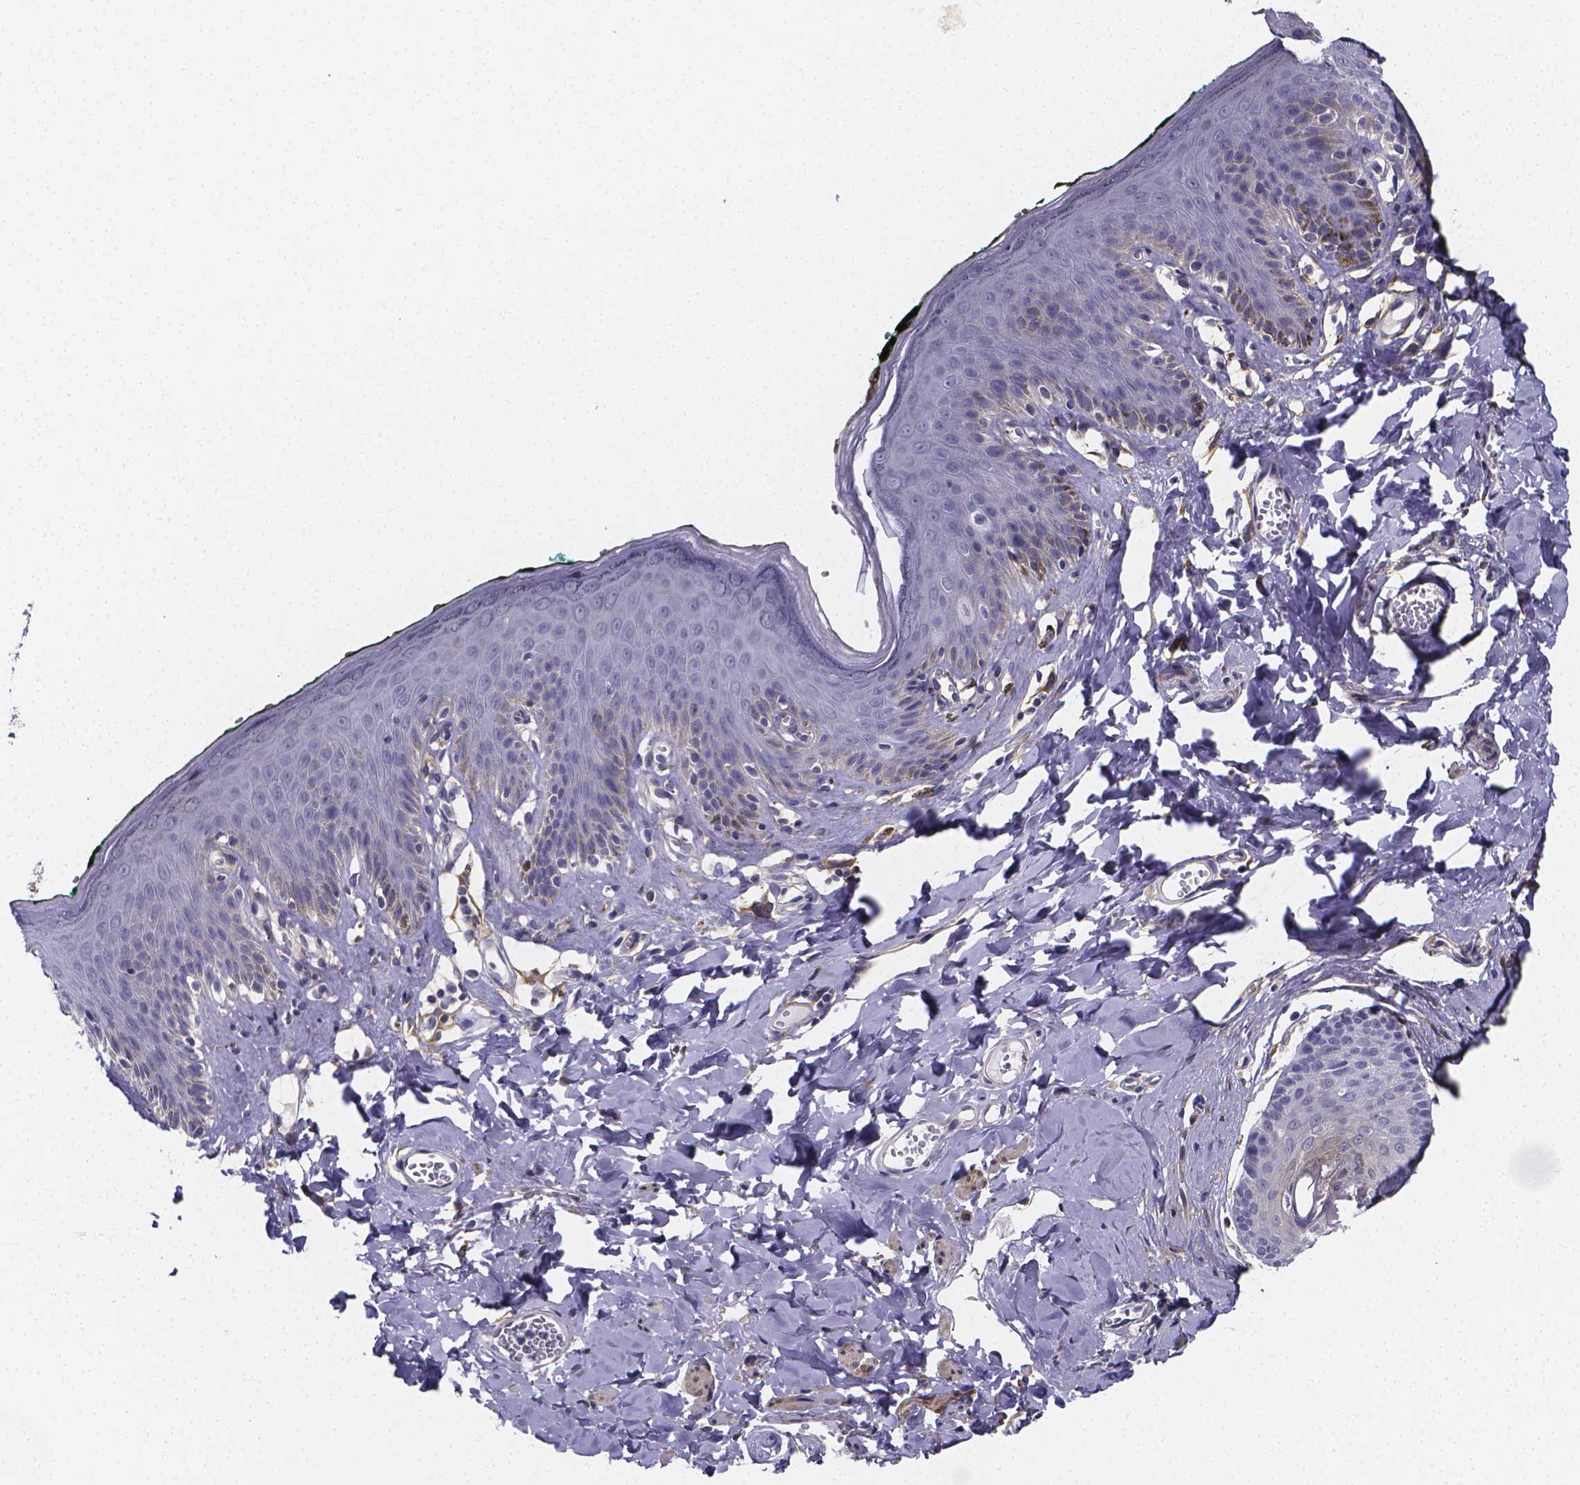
{"staining": {"intensity": "negative", "quantity": "none", "location": "none"}, "tissue": "skin", "cell_type": "Epidermal cells", "image_type": "normal", "snomed": [{"axis": "morphology", "description": "Normal tissue, NOS"}, {"axis": "topography", "description": "Vulva"}, {"axis": "topography", "description": "Peripheral nerve tissue"}], "caption": "This photomicrograph is of unremarkable skin stained with immunohistochemistry (IHC) to label a protein in brown with the nuclei are counter-stained blue. There is no positivity in epidermal cells. (DAB (3,3'-diaminobenzidine) immunohistochemistry (IHC) with hematoxylin counter stain).", "gene": "RERG", "patient": {"sex": "female", "age": 66}}